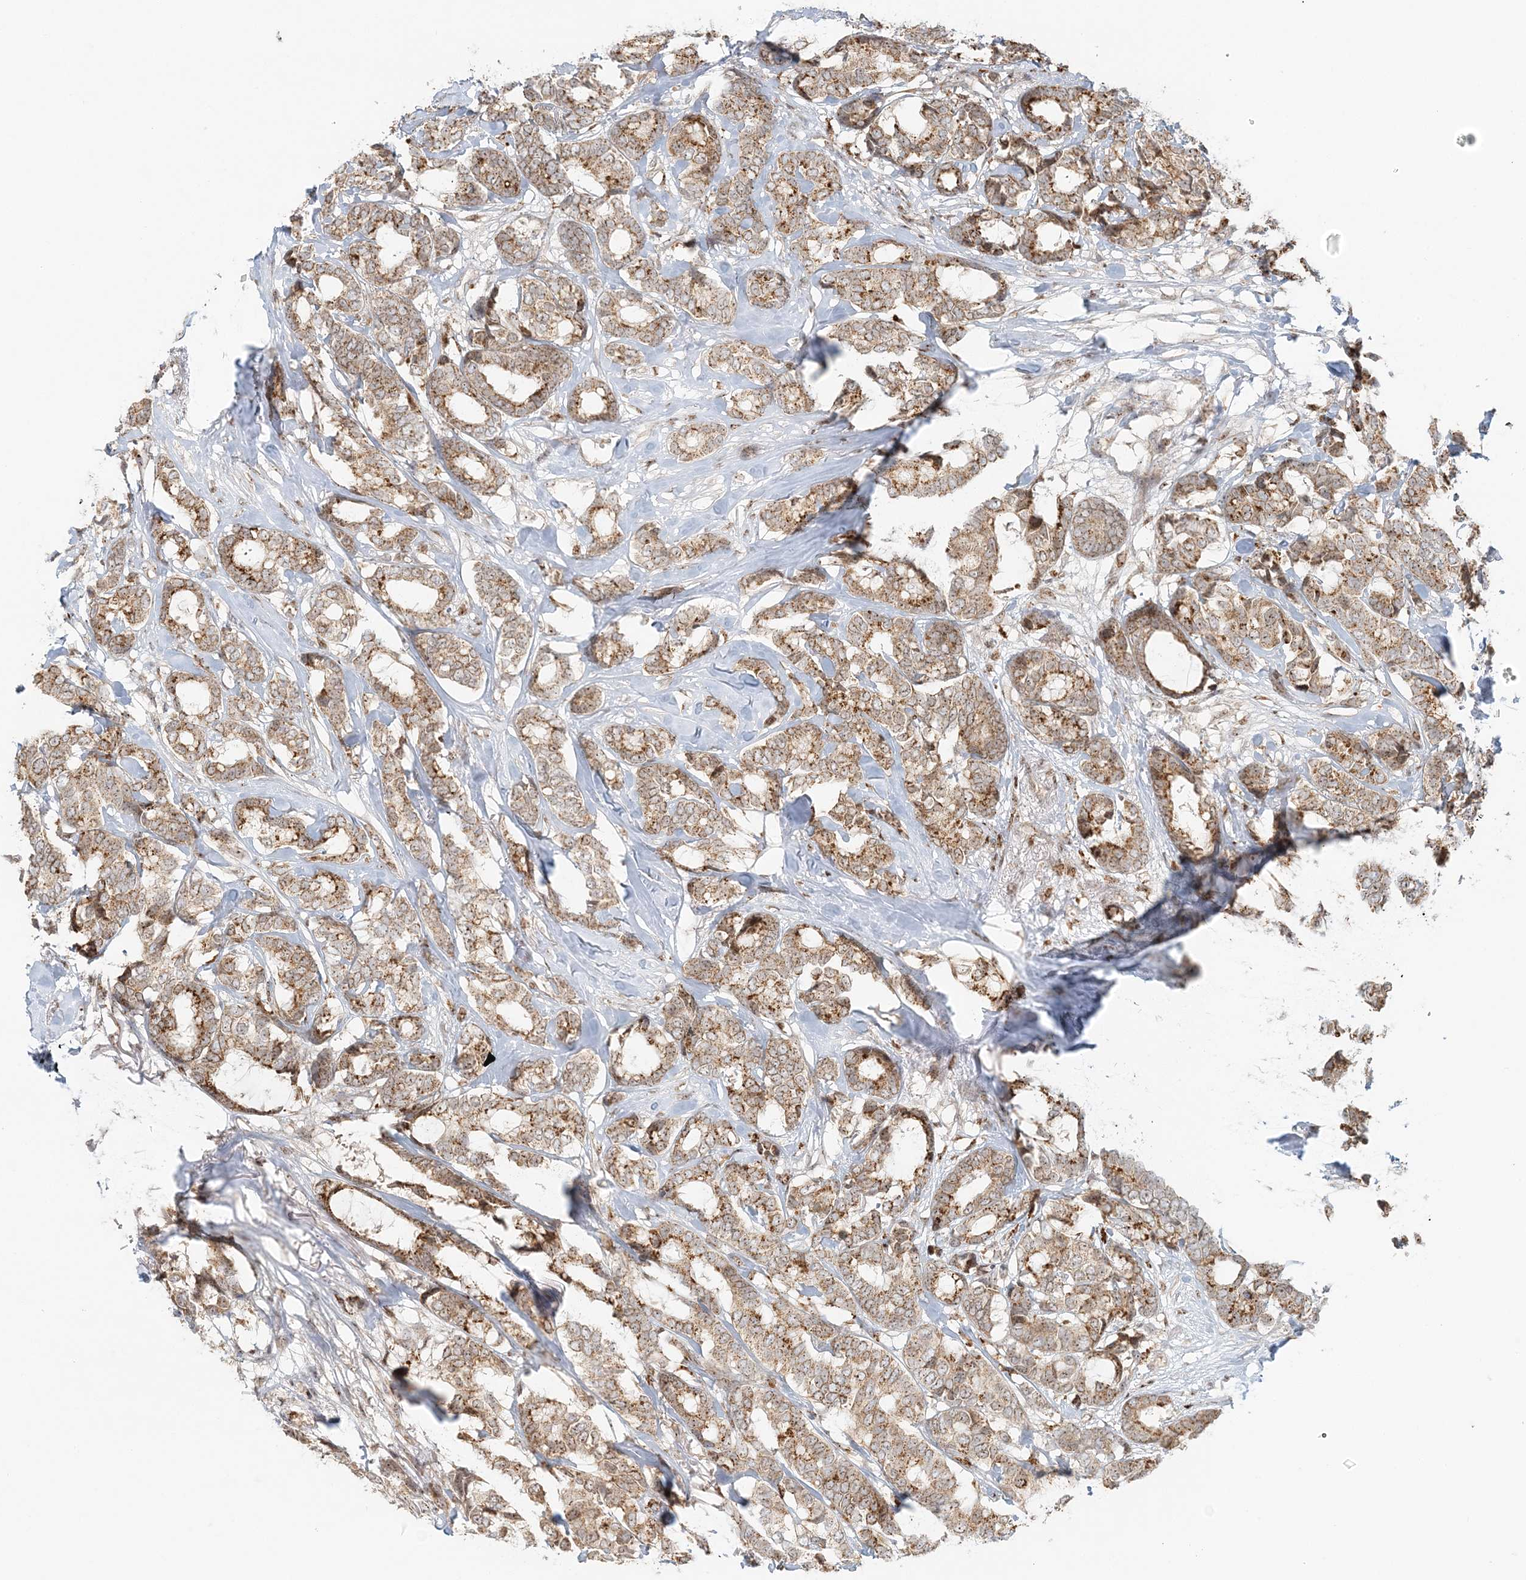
{"staining": {"intensity": "moderate", "quantity": ">75%", "location": "cytoplasmic/membranous,nuclear"}, "tissue": "breast cancer", "cell_type": "Tumor cells", "image_type": "cancer", "snomed": [{"axis": "morphology", "description": "Duct carcinoma"}, {"axis": "topography", "description": "Breast"}], "caption": "The immunohistochemical stain labels moderate cytoplasmic/membranous and nuclear expression in tumor cells of breast cancer (intraductal carcinoma) tissue. Nuclei are stained in blue.", "gene": "UBE2F", "patient": {"sex": "female", "age": 87}}